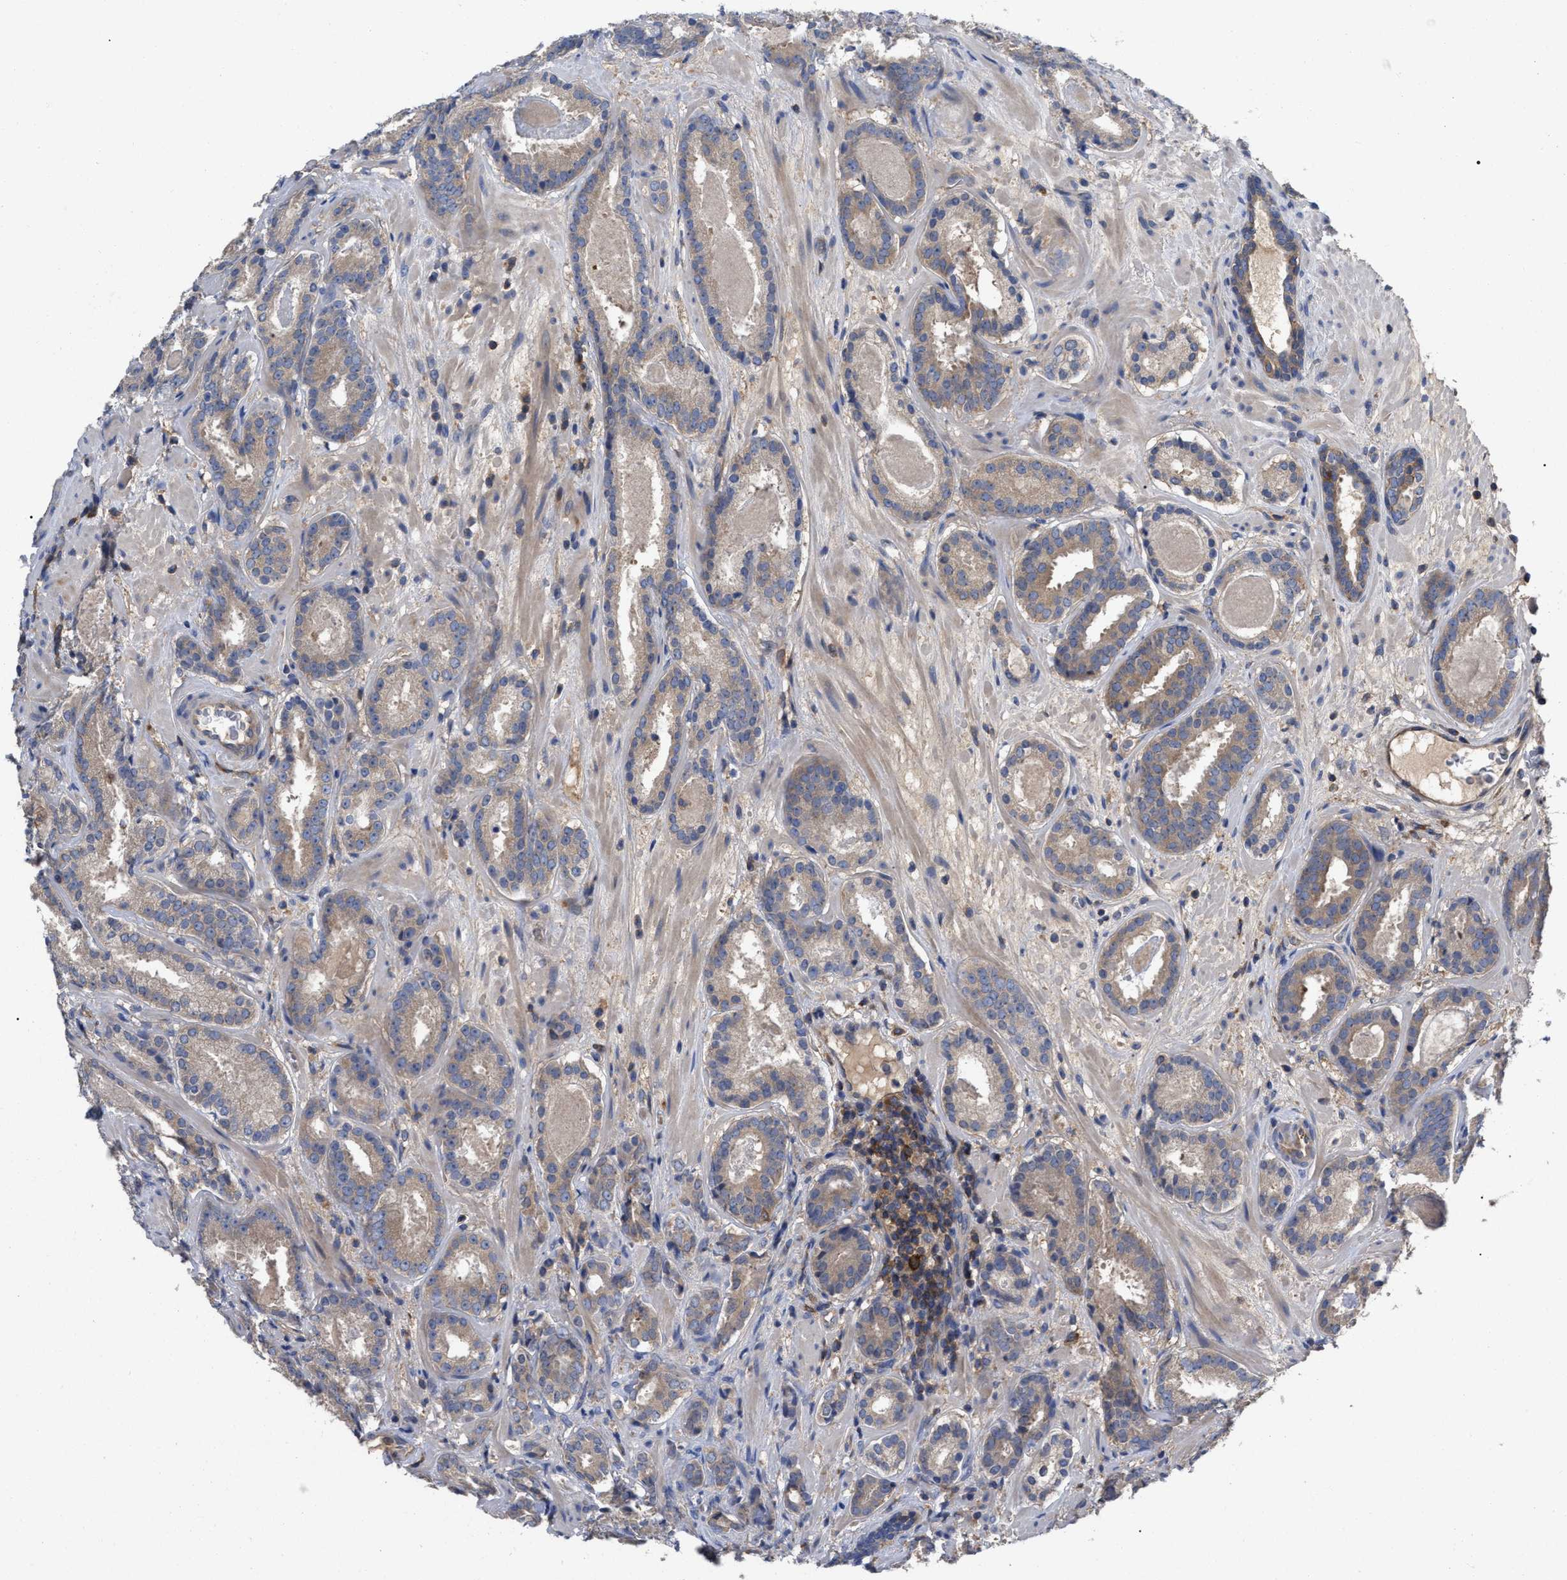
{"staining": {"intensity": "weak", "quantity": ">75%", "location": "cytoplasmic/membranous"}, "tissue": "prostate cancer", "cell_type": "Tumor cells", "image_type": "cancer", "snomed": [{"axis": "morphology", "description": "Adenocarcinoma, Low grade"}, {"axis": "topography", "description": "Prostate"}], "caption": "Tumor cells display weak cytoplasmic/membranous positivity in about >75% of cells in prostate cancer (adenocarcinoma (low-grade)).", "gene": "RAP1GDS1", "patient": {"sex": "male", "age": 69}}